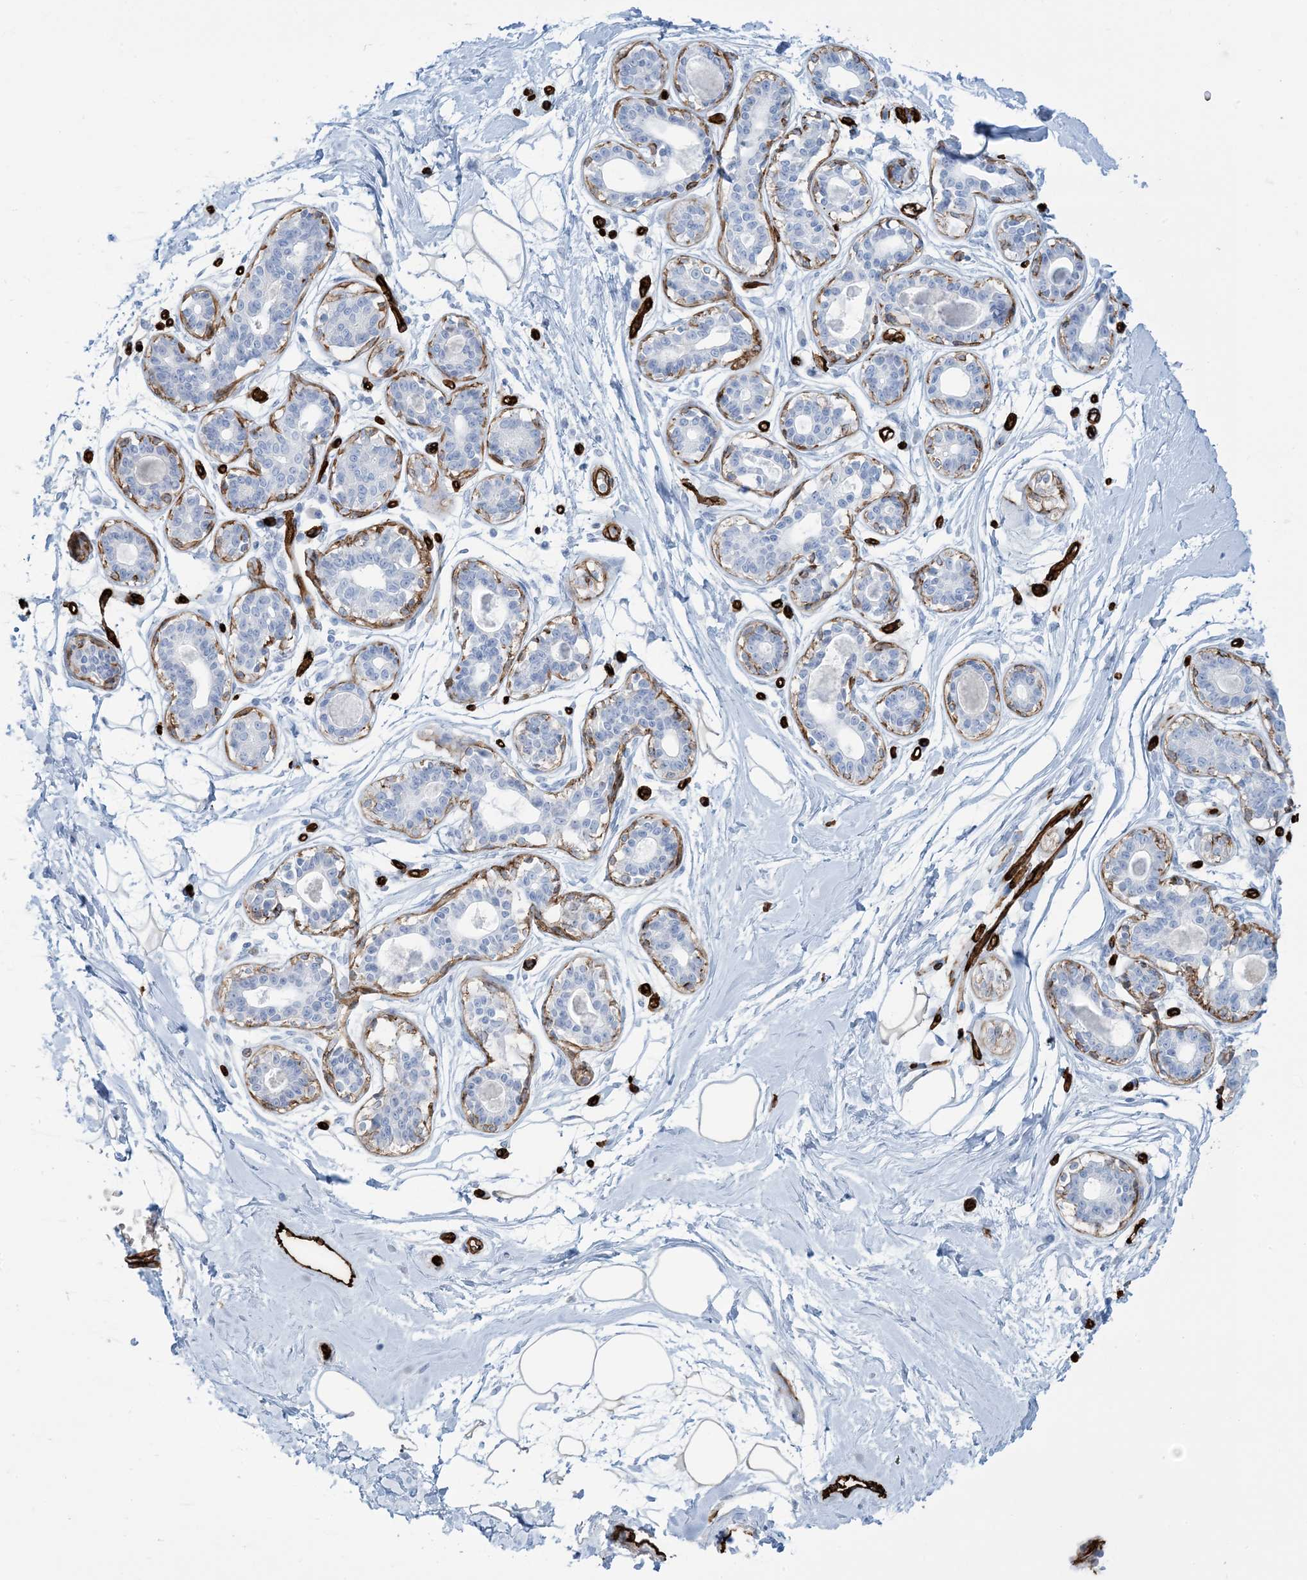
{"staining": {"intensity": "moderate", "quantity": ">75%", "location": "cytoplasmic/membranous"}, "tissue": "breast", "cell_type": "Adipocytes", "image_type": "normal", "snomed": [{"axis": "morphology", "description": "Normal tissue, NOS"}, {"axis": "topography", "description": "Breast"}], "caption": "A brown stain highlights moderate cytoplasmic/membranous staining of a protein in adipocytes of normal breast. Nuclei are stained in blue.", "gene": "EPS8L3", "patient": {"sex": "female", "age": 45}}